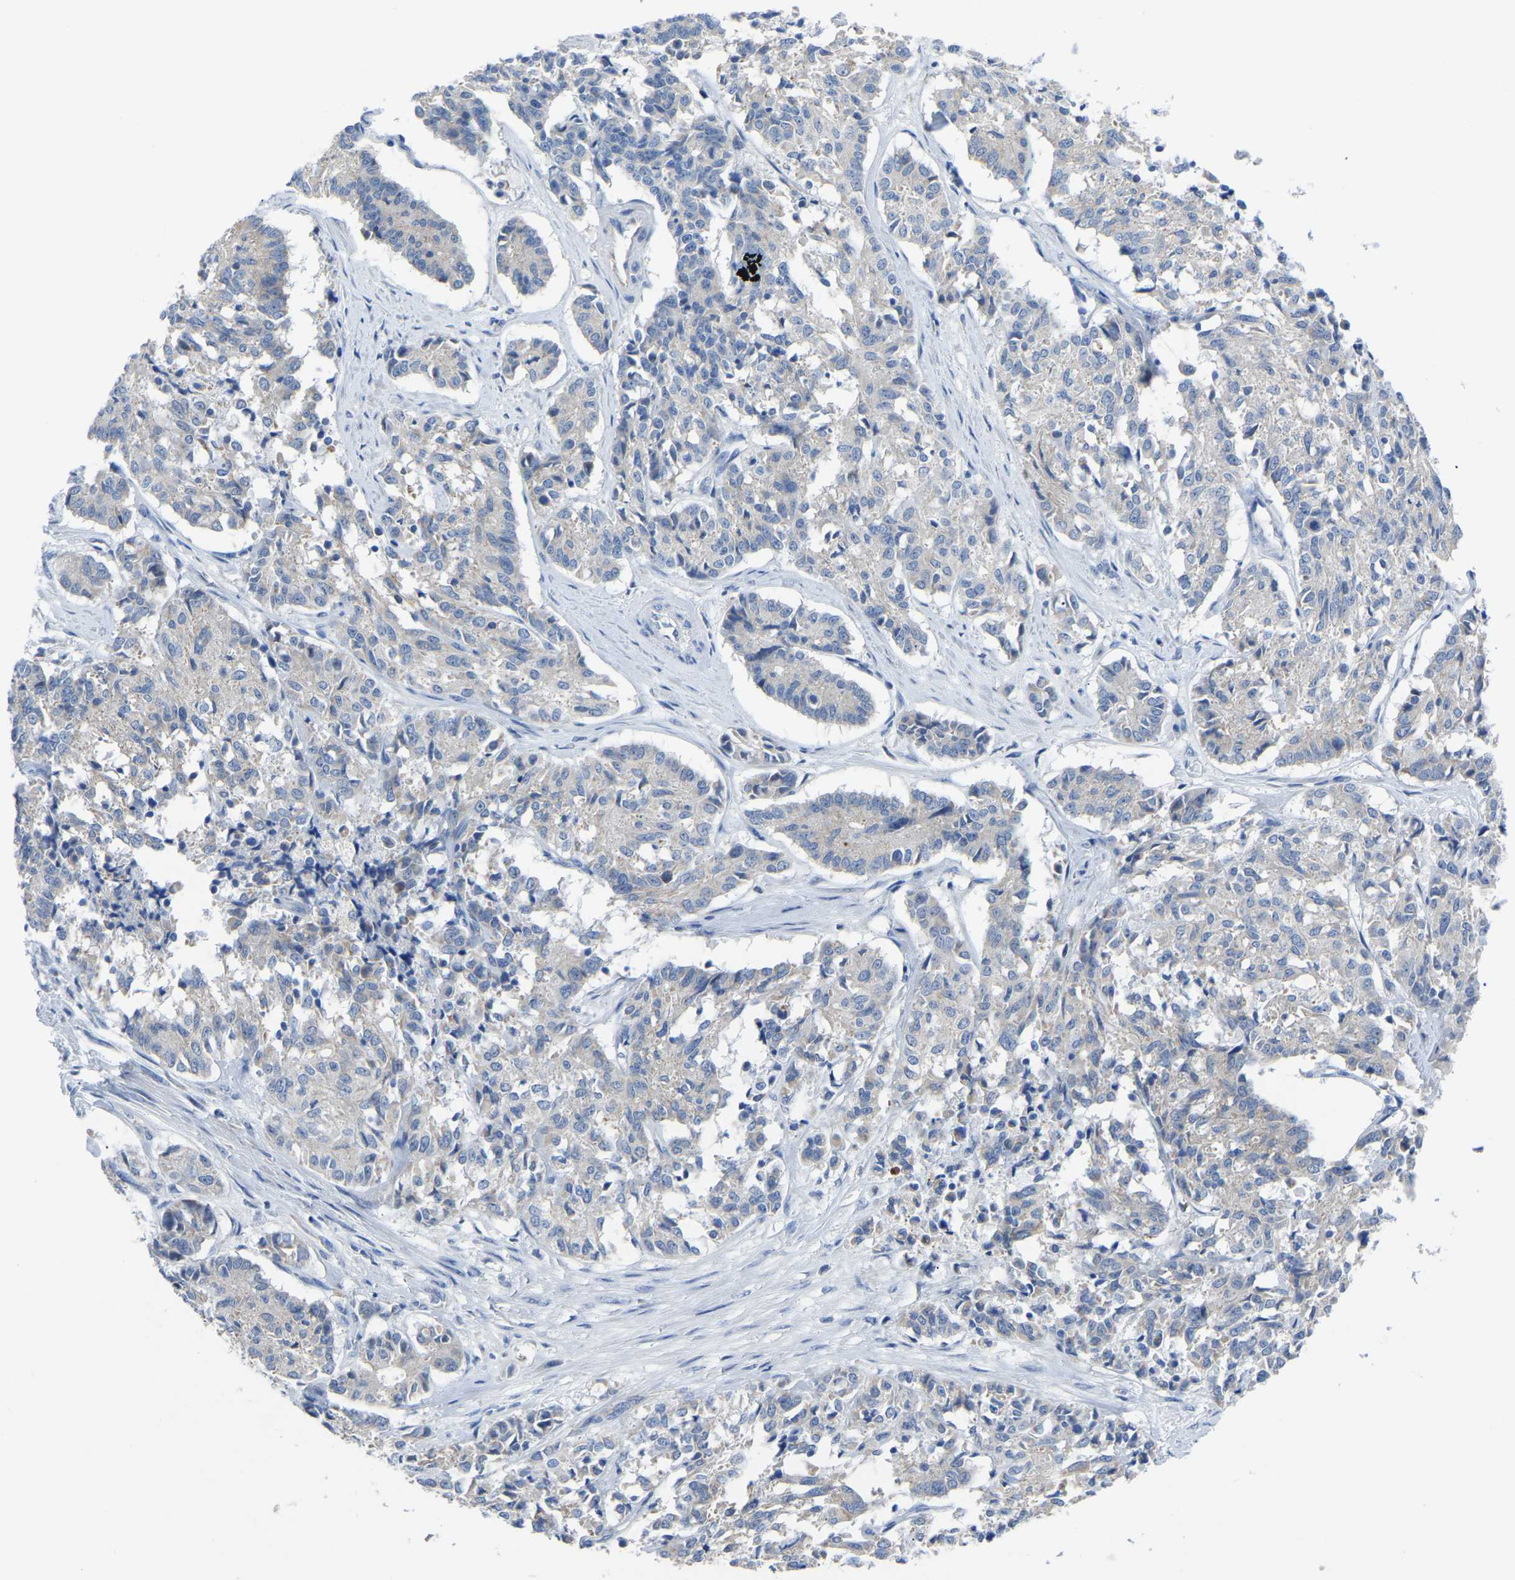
{"staining": {"intensity": "negative", "quantity": "none", "location": "none"}, "tissue": "cervical cancer", "cell_type": "Tumor cells", "image_type": "cancer", "snomed": [{"axis": "morphology", "description": "Squamous cell carcinoma, NOS"}, {"axis": "topography", "description": "Cervix"}], "caption": "The immunohistochemistry image has no significant expression in tumor cells of cervical squamous cell carcinoma tissue.", "gene": "ETFA", "patient": {"sex": "female", "age": 35}}